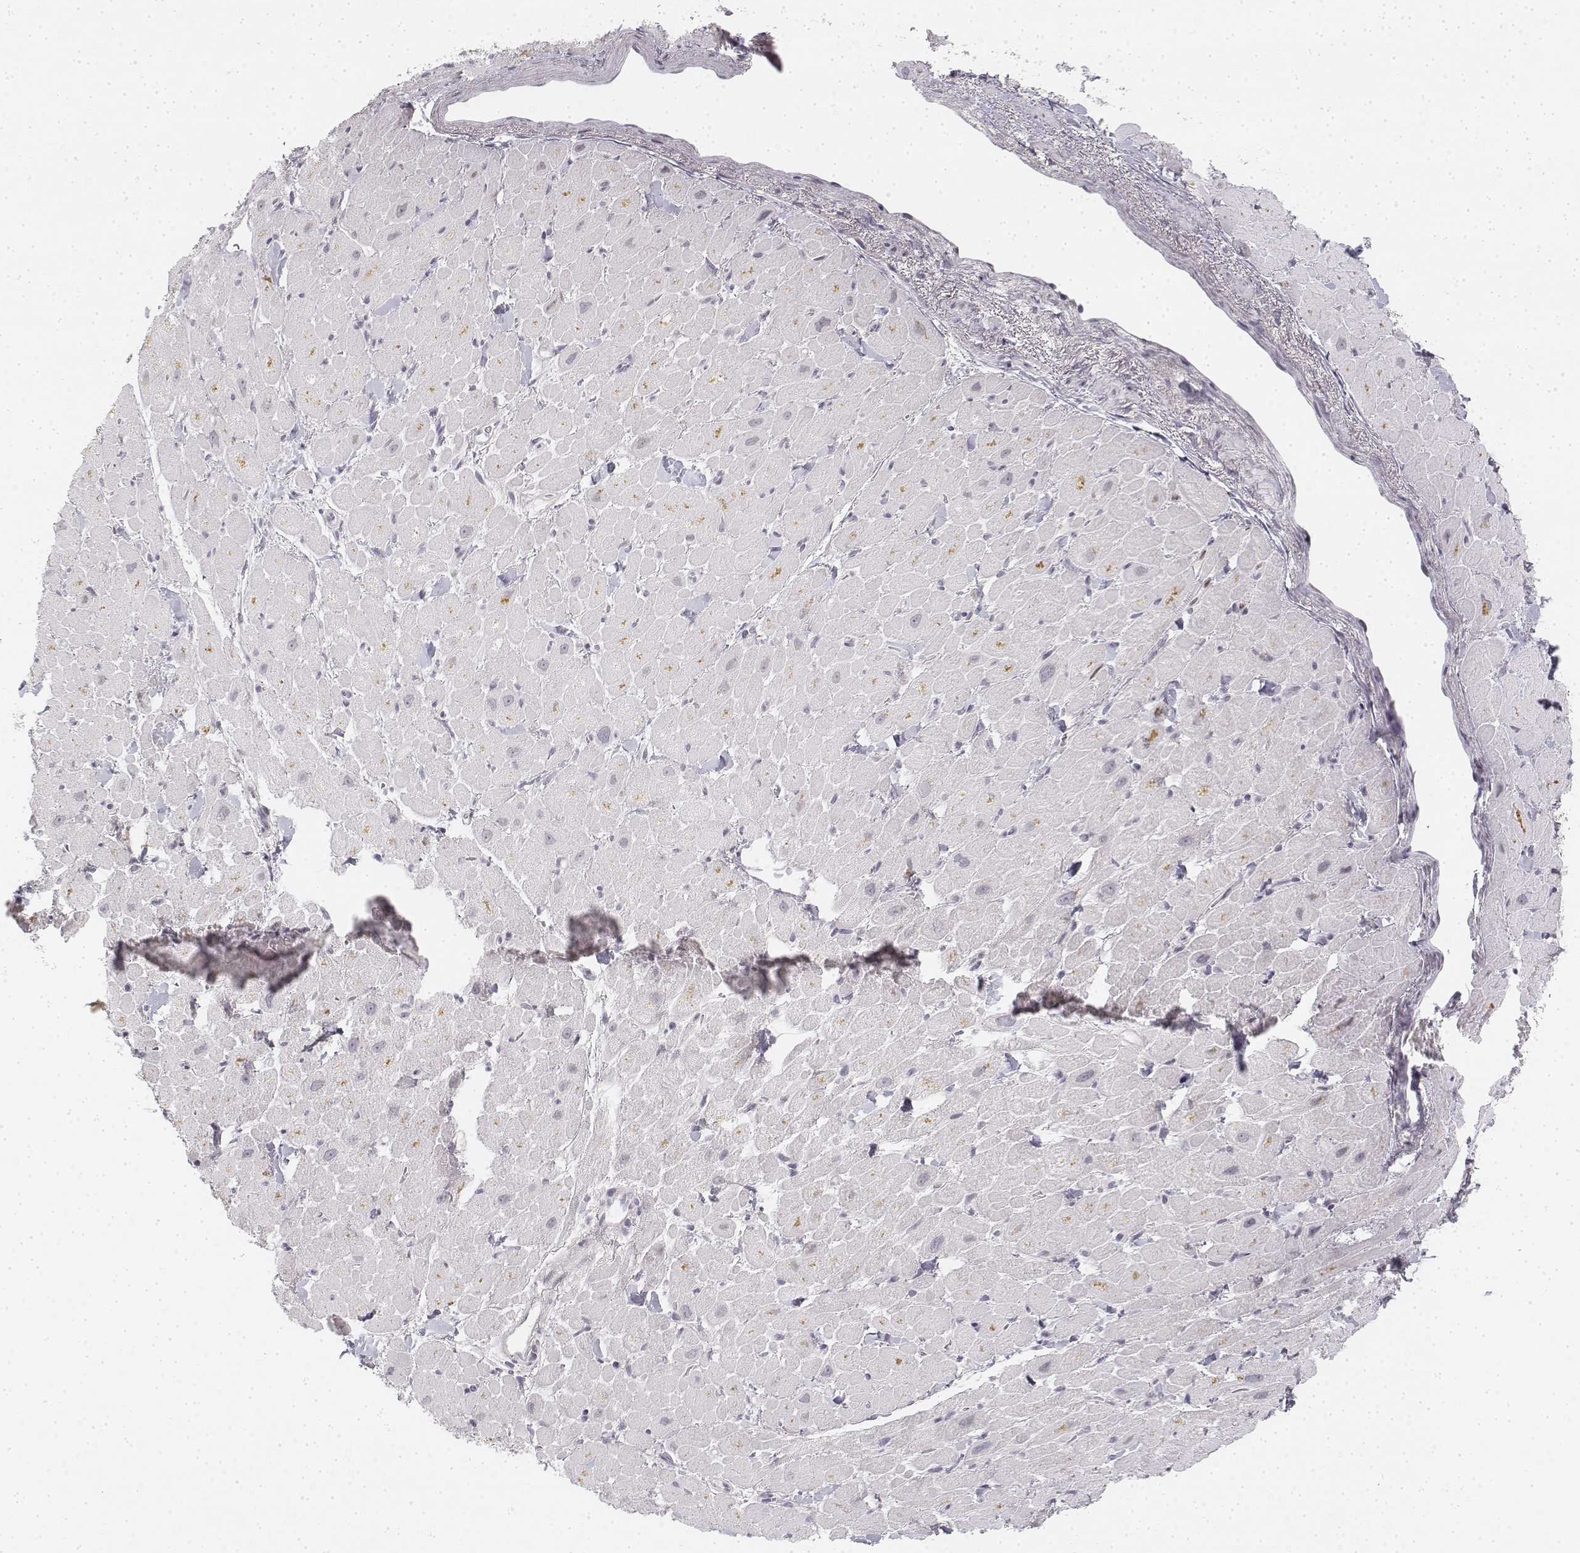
{"staining": {"intensity": "negative", "quantity": "none", "location": "none"}, "tissue": "heart muscle", "cell_type": "Cardiomyocytes", "image_type": "normal", "snomed": [{"axis": "morphology", "description": "Normal tissue, NOS"}, {"axis": "topography", "description": "Heart"}], "caption": "High magnification brightfield microscopy of normal heart muscle stained with DAB (brown) and counterstained with hematoxylin (blue): cardiomyocytes show no significant positivity.", "gene": "KRT84", "patient": {"sex": "male", "age": 60}}